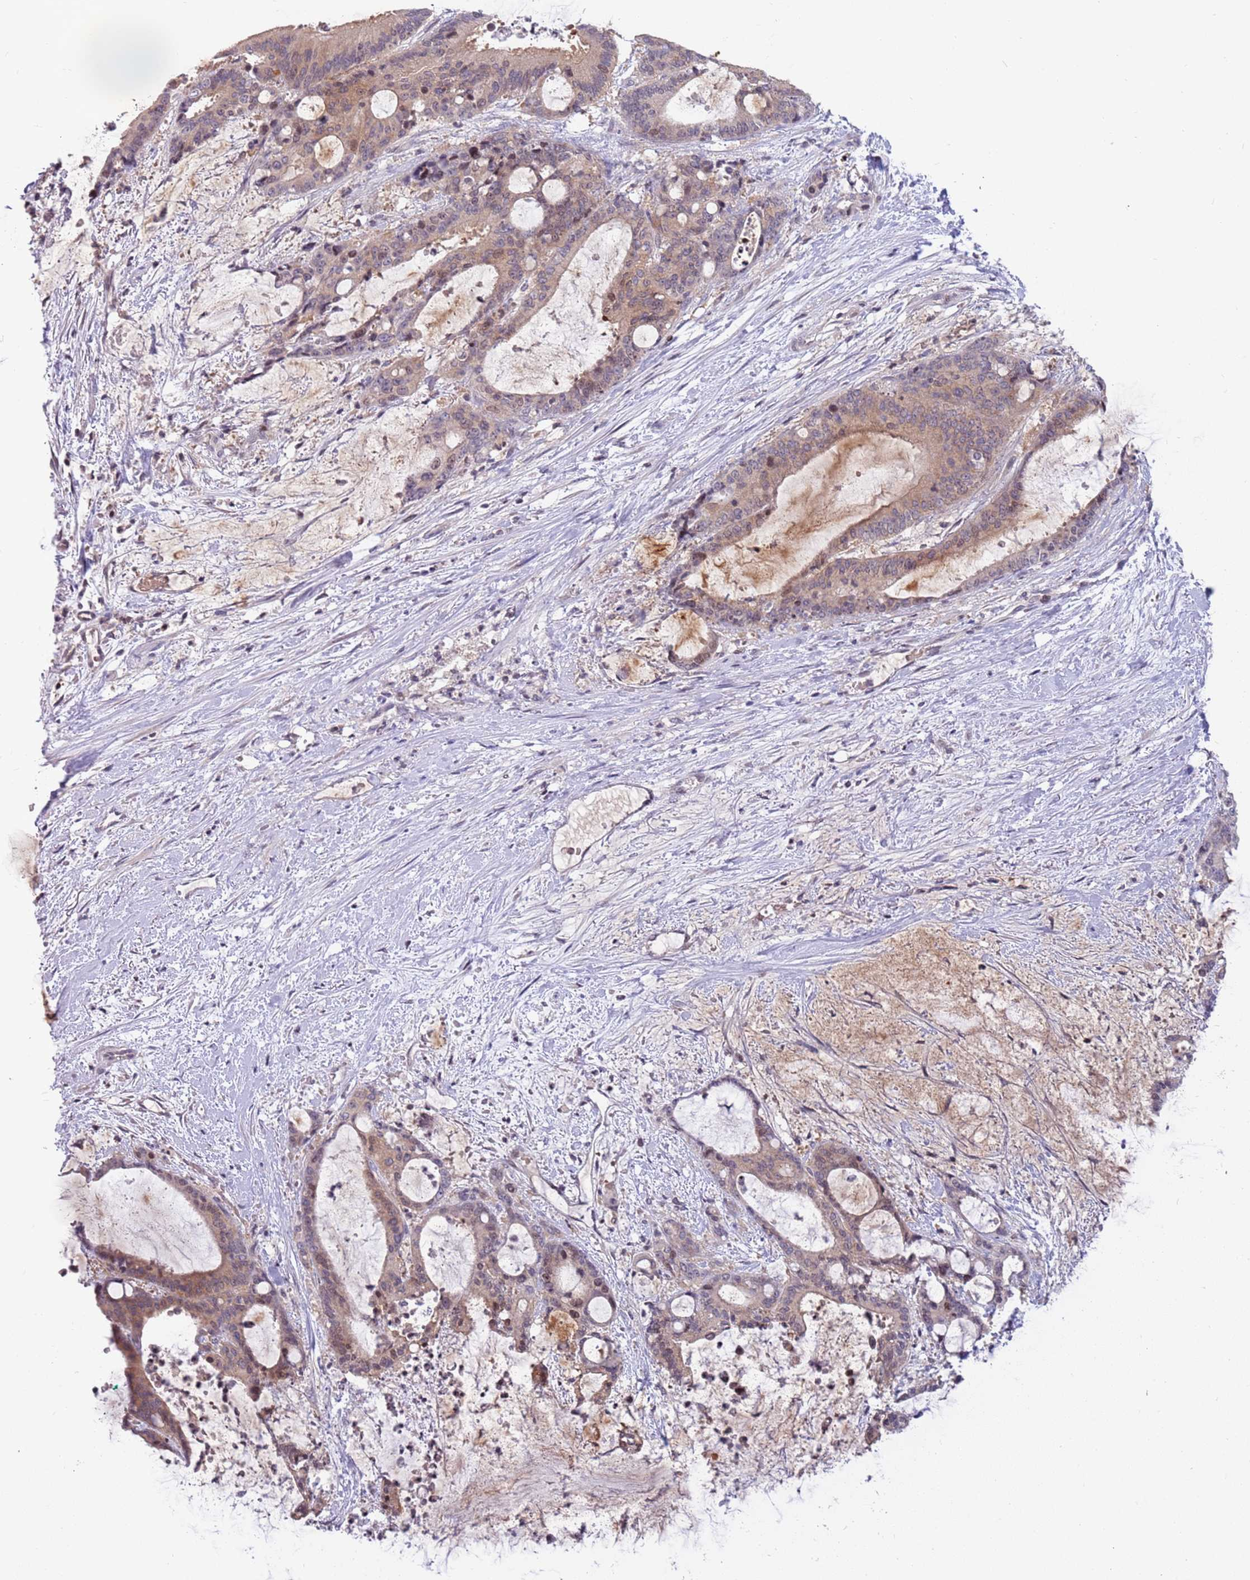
{"staining": {"intensity": "weak", "quantity": "25%-75%", "location": "cytoplasmic/membranous"}, "tissue": "liver cancer", "cell_type": "Tumor cells", "image_type": "cancer", "snomed": [{"axis": "morphology", "description": "Normal tissue, NOS"}, {"axis": "morphology", "description": "Cholangiocarcinoma"}, {"axis": "topography", "description": "Liver"}, {"axis": "topography", "description": "Peripheral nerve tissue"}], "caption": "Immunohistochemical staining of human liver cancer (cholangiocarcinoma) shows low levels of weak cytoplasmic/membranous protein positivity in approximately 25%-75% of tumor cells.", "gene": "ARHGEF5", "patient": {"sex": "female", "age": 73}}